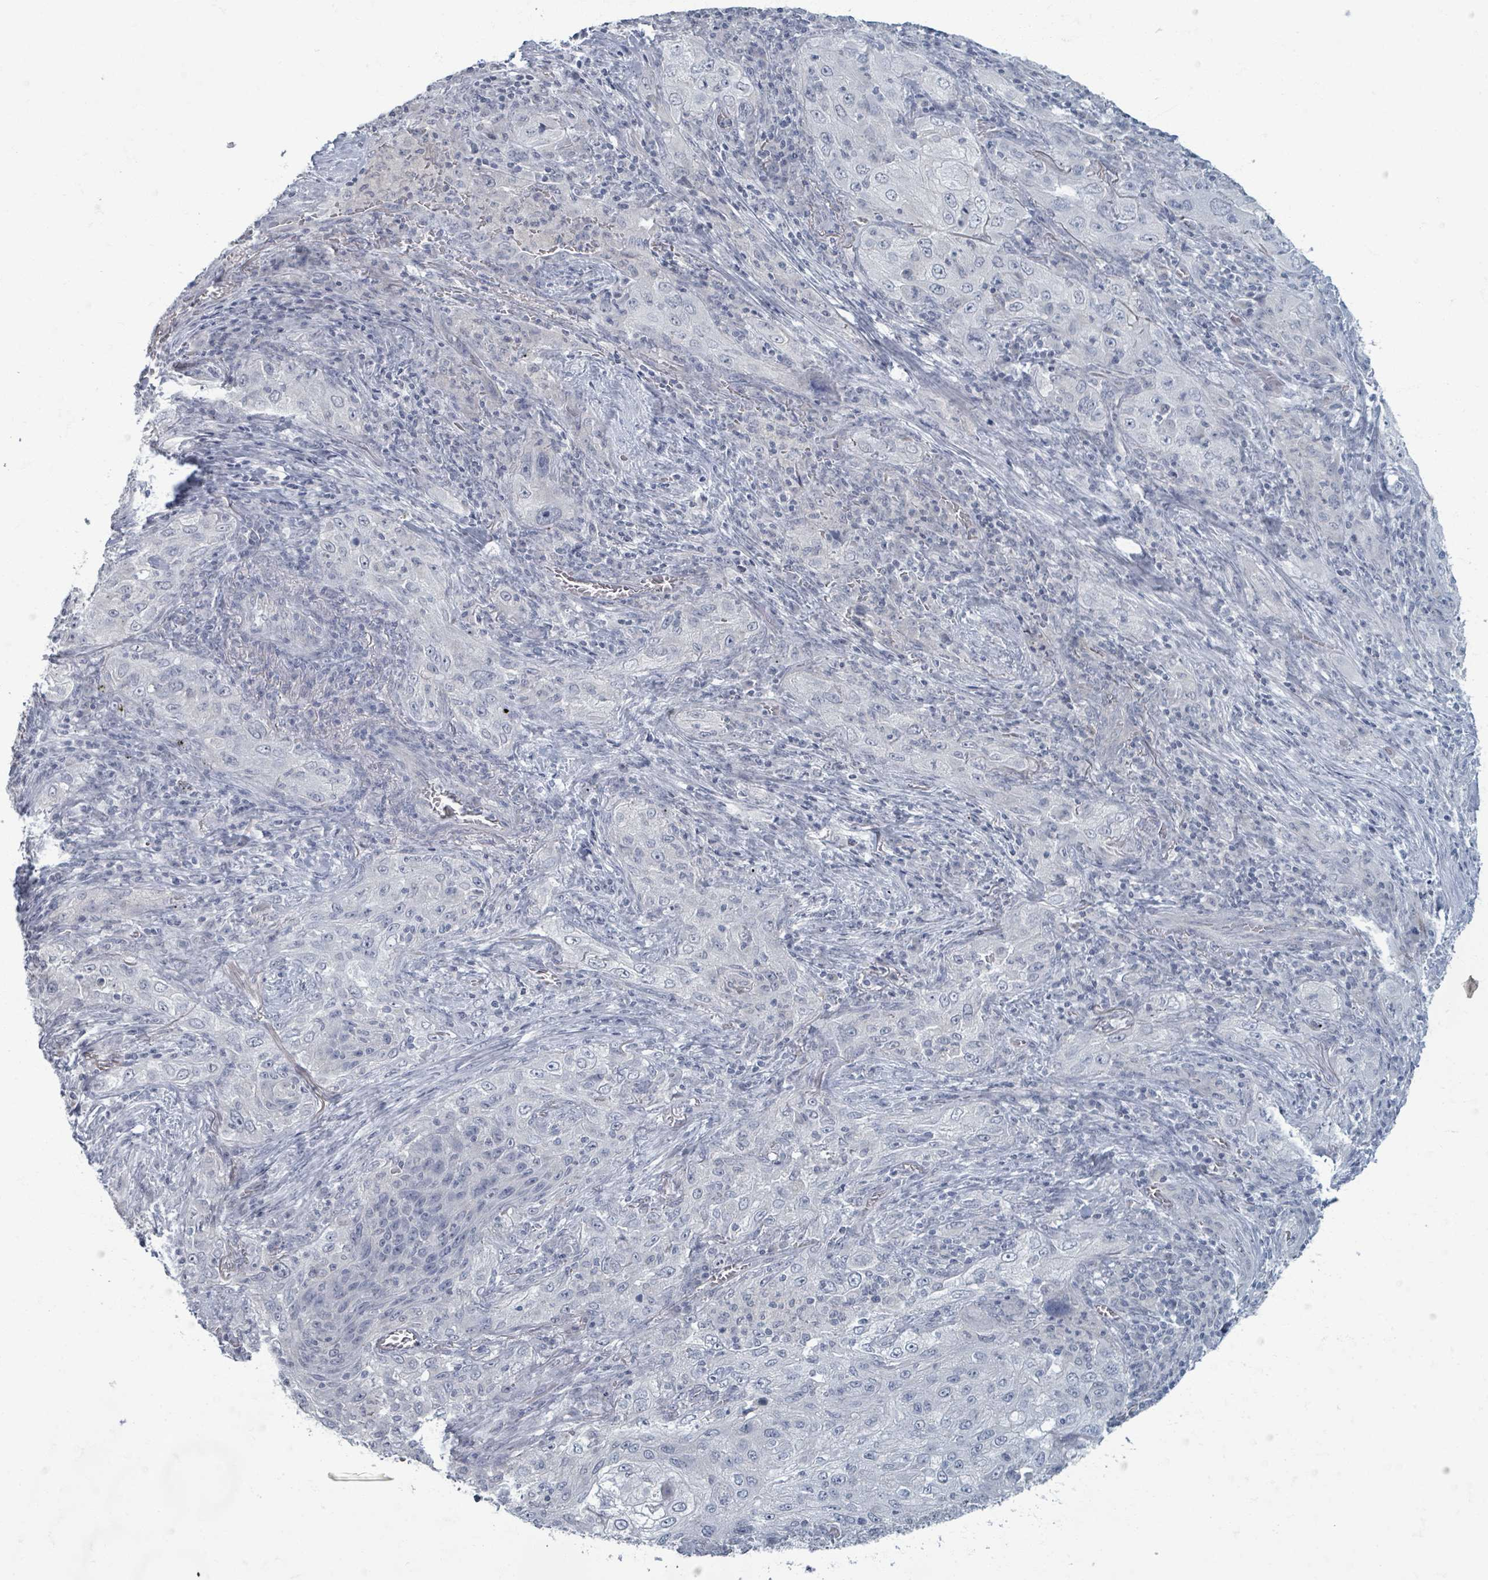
{"staining": {"intensity": "negative", "quantity": "none", "location": "none"}, "tissue": "lung cancer", "cell_type": "Tumor cells", "image_type": "cancer", "snomed": [{"axis": "morphology", "description": "Squamous cell carcinoma, NOS"}, {"axis": "topography", "description": "Lung"}], "caption": "Immunohistochemistry (IHC) of human lung cancer displays no staining in tumor cells.", "gene": "WNT11", "patient": {"sex": "female", "age": 69}}